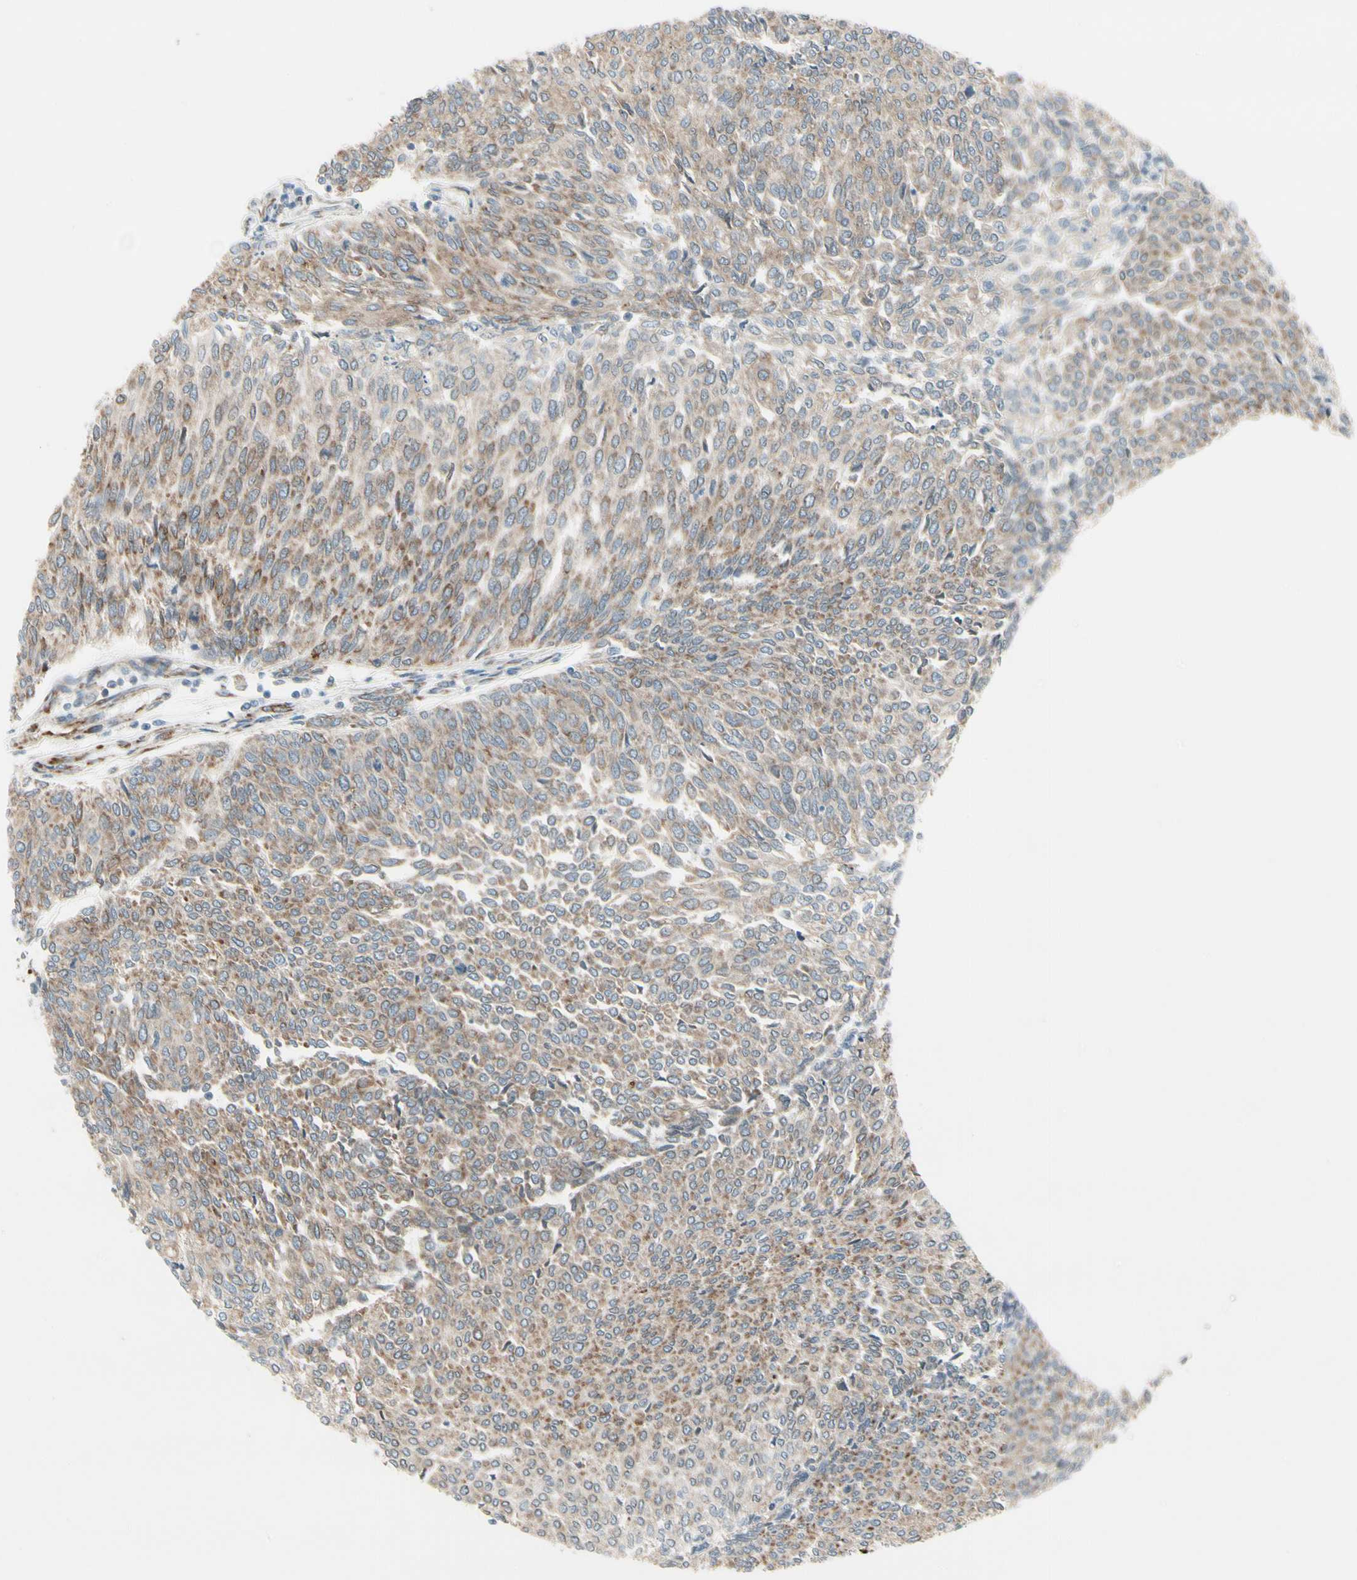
{"staining": {"intensity": "moderate", "quantity": ">75%", "location": "cytoplasmic/membranous"}, "tissue": "urothelial cancer", "cell_type": "Tumor cells", "image_type": "cancer", "snomed": [{"axis": "morphology", "description": "Urothelial carcinoma, Low grade"}, {"axis": "topography", "description": "Urinary bladder"}], "caption": "A brown stain highlights moderate cytoplasmic/membranous staining of a protein in urothelial cancer tumor cells.", "gene": "FNDC3A", "patient": {"sex": "female", "age": 79}}